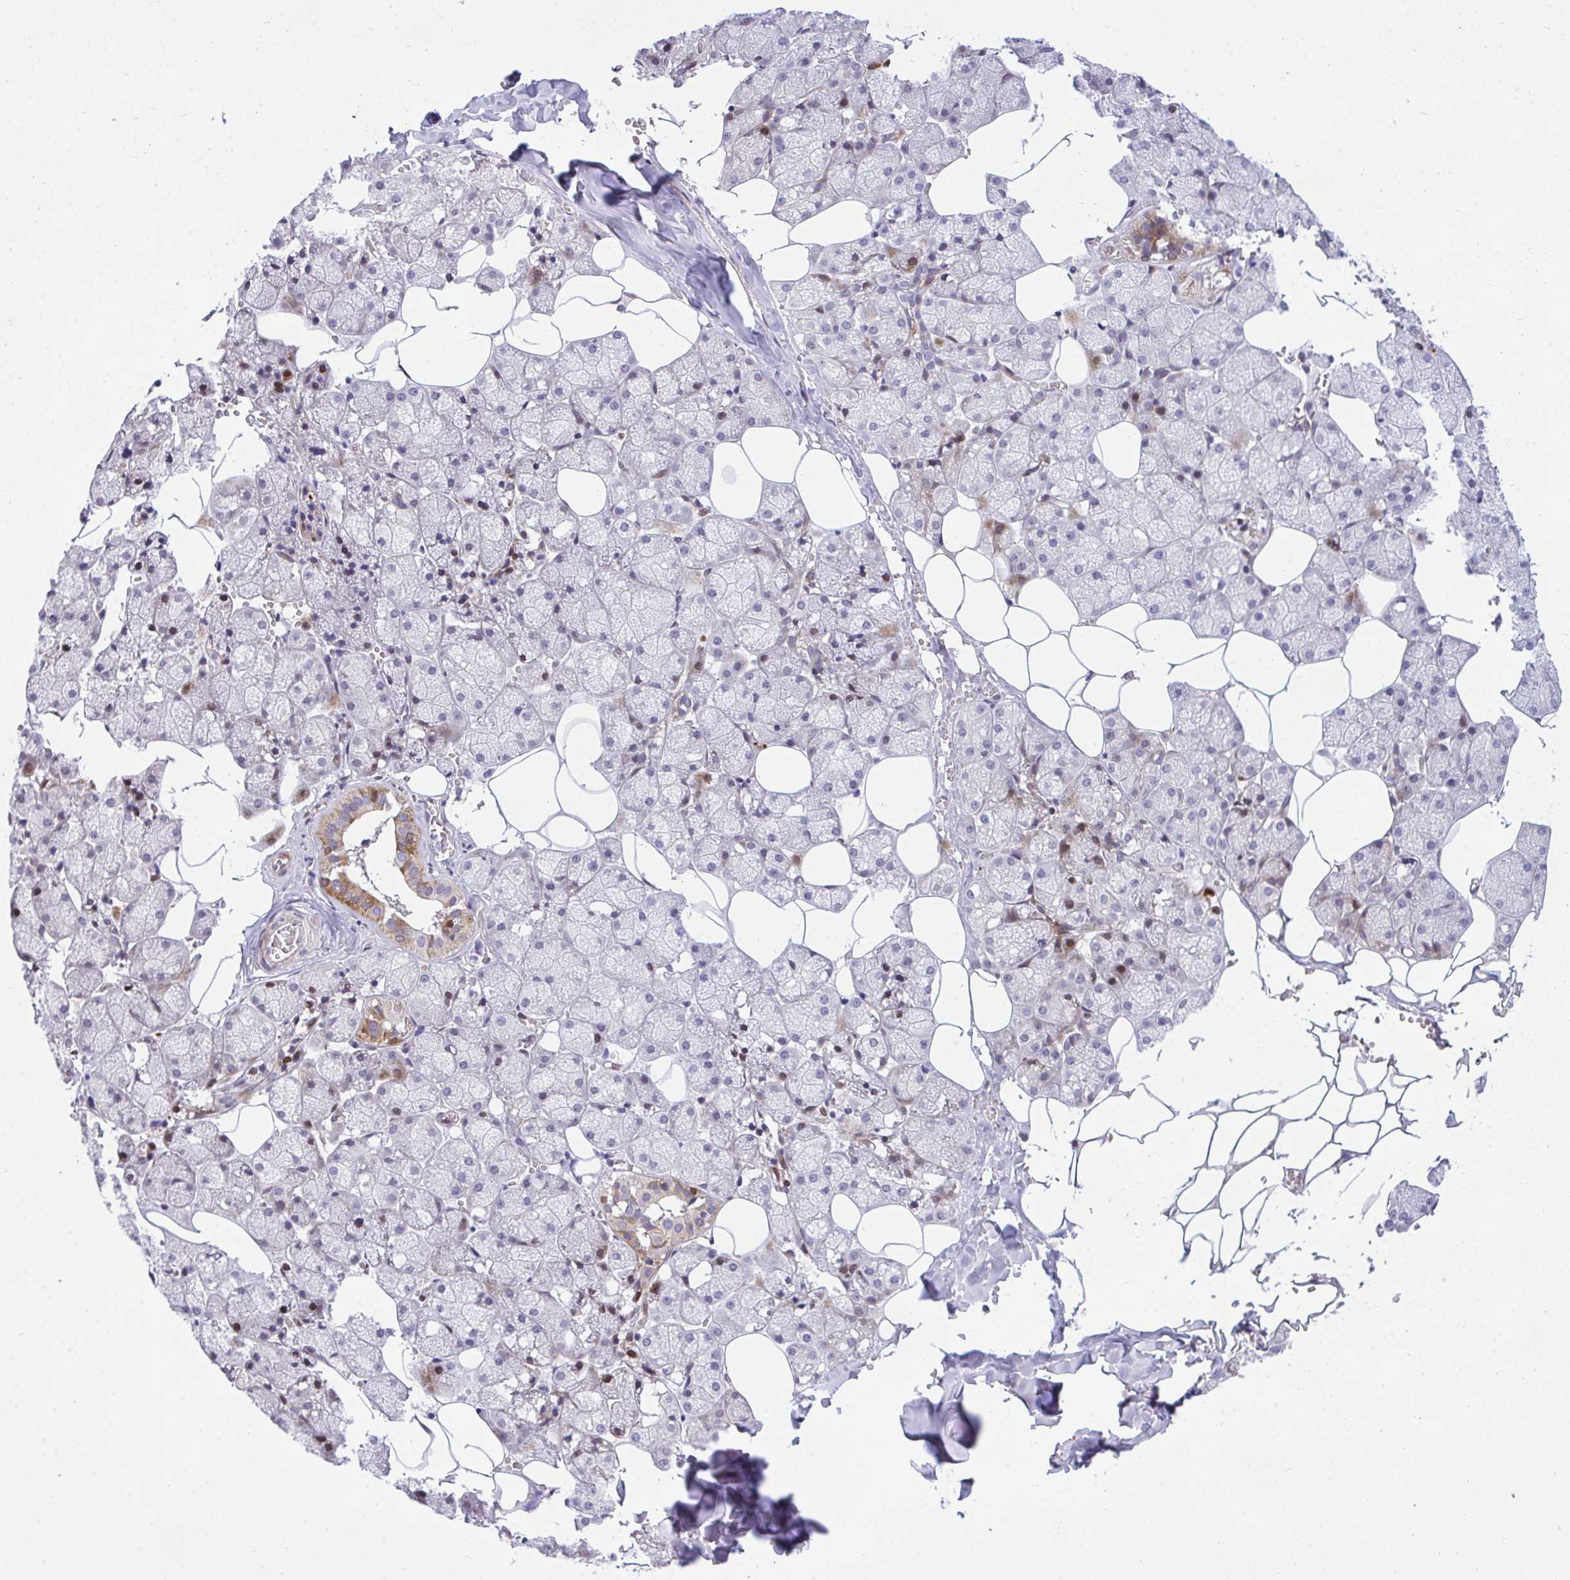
{"staining": {"intensity": "strong", "quantity": "25%-75%", "location": "cytoplasmic/membranous,nuclear"}, "tissue": "salivary gland", "cell_type": "Glandular cells", "image_type": "normal", "snomed": [{"axis": "morphology", "description": "Normal tissue, NOS"}, {"axis": "topography", "description": "Salivary gland"}, {"axis": "topography", "description": "Peripheral nerve tissue"}], "caption": "Salivary gland stained with immunohistochemistry exhibits strong cytoplasmic/membranous,nuclear expression in approximately 25%-75% of glandular cells.", "gene": "CASTOR2", "patient": {"sex": "male", "age": 38}}